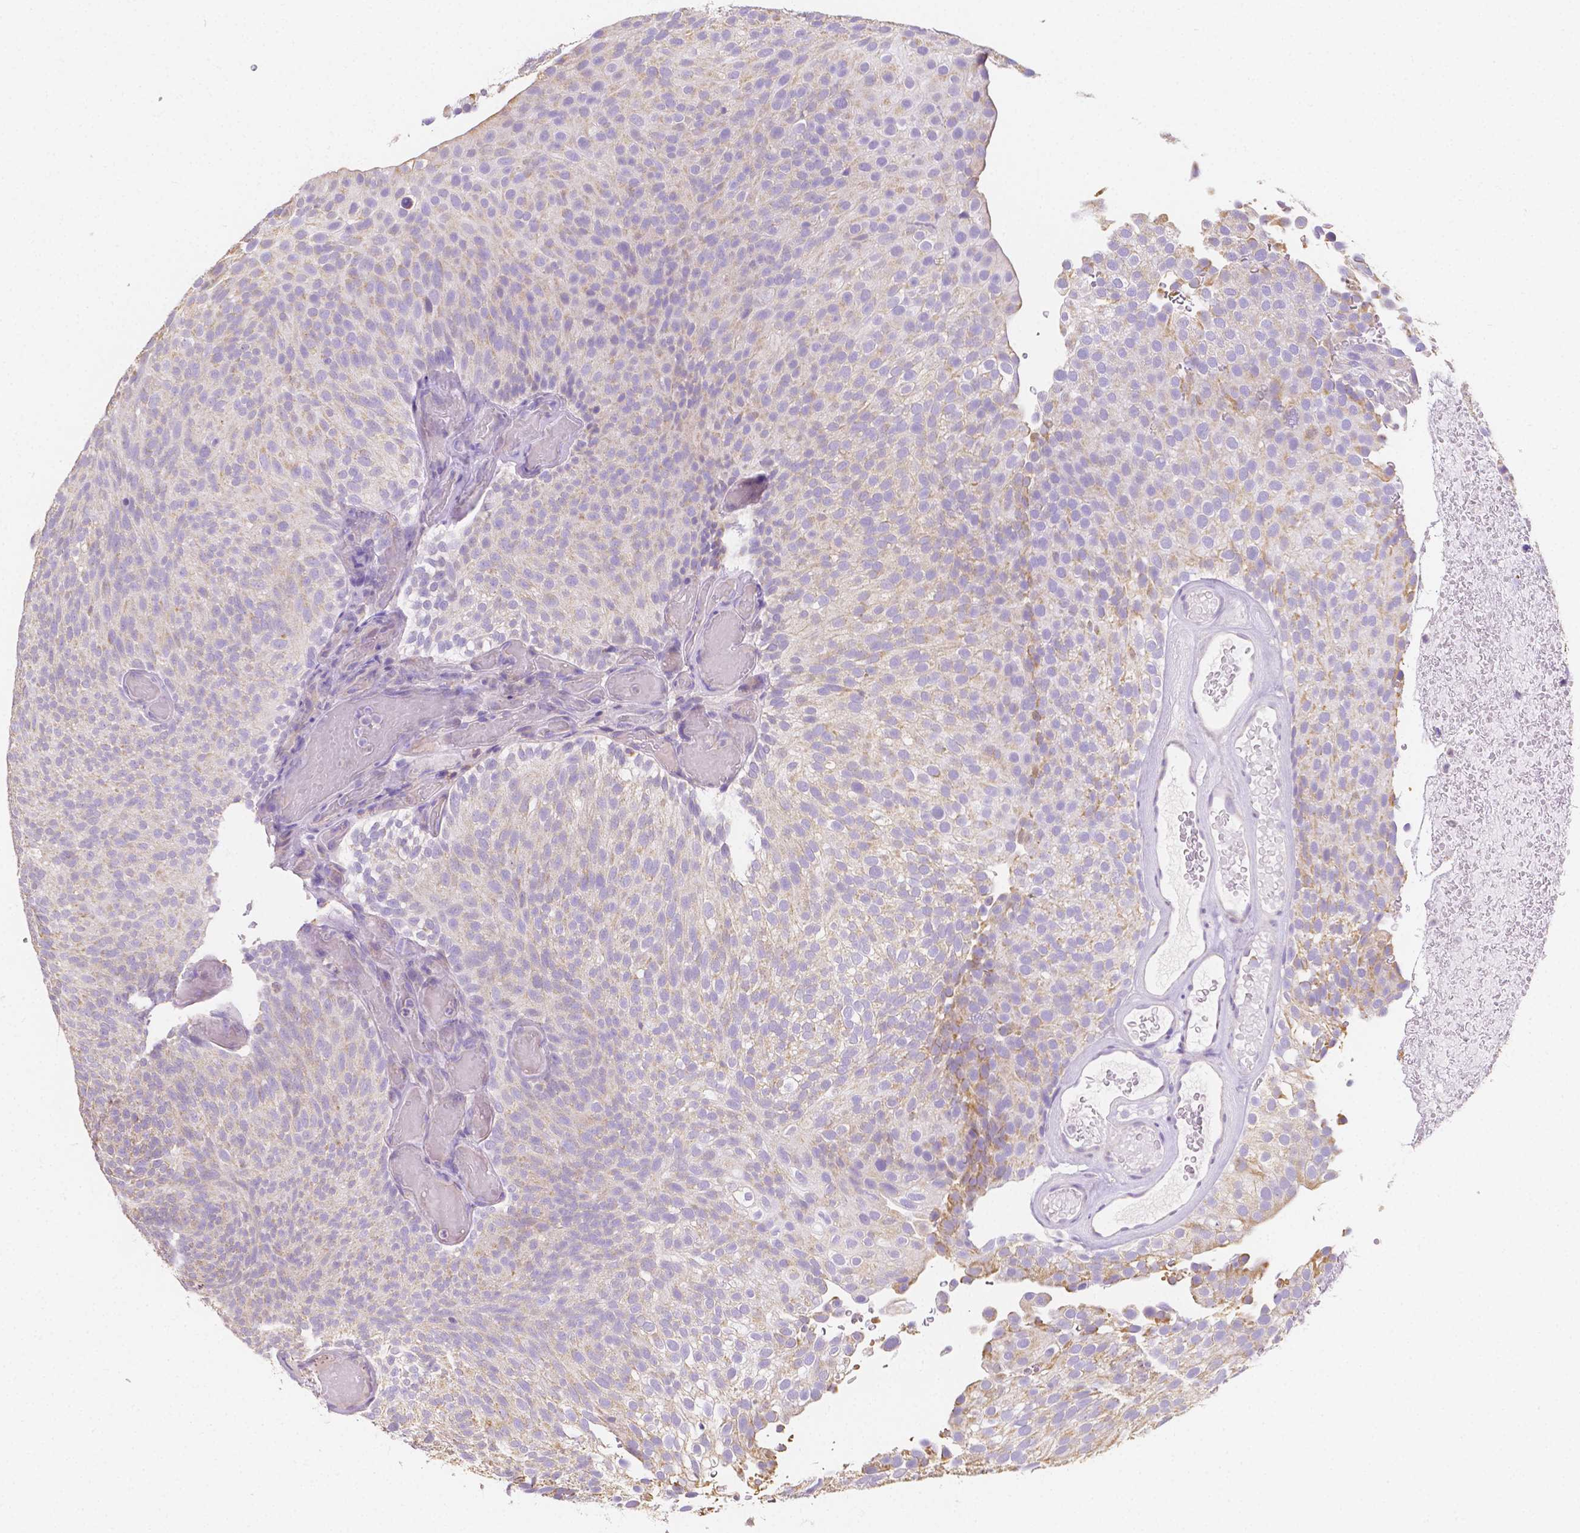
{"staining": {"intensity": "weak", "quantity": "25%-75%", "location": "cytoplasmic/membranous"}, "tissue": "urothelial cancer", "cell_type": "Tumor cells", "image_type": "cancer", "snomed": [{"axis": "morphology", "description": "Urothelial carcinoma, Low grade"}, {"axis": "topography", "description": "Urinary bladder"}], "caption": "Tumor cells demonstrate low levels of weak cytoplasmic/membranous positivity in approximately 25%-75% of cells in urothelial carcinoma (low-grade).", "gene": "TMEM130", "patient": {"sex": "male", "age": 78}}